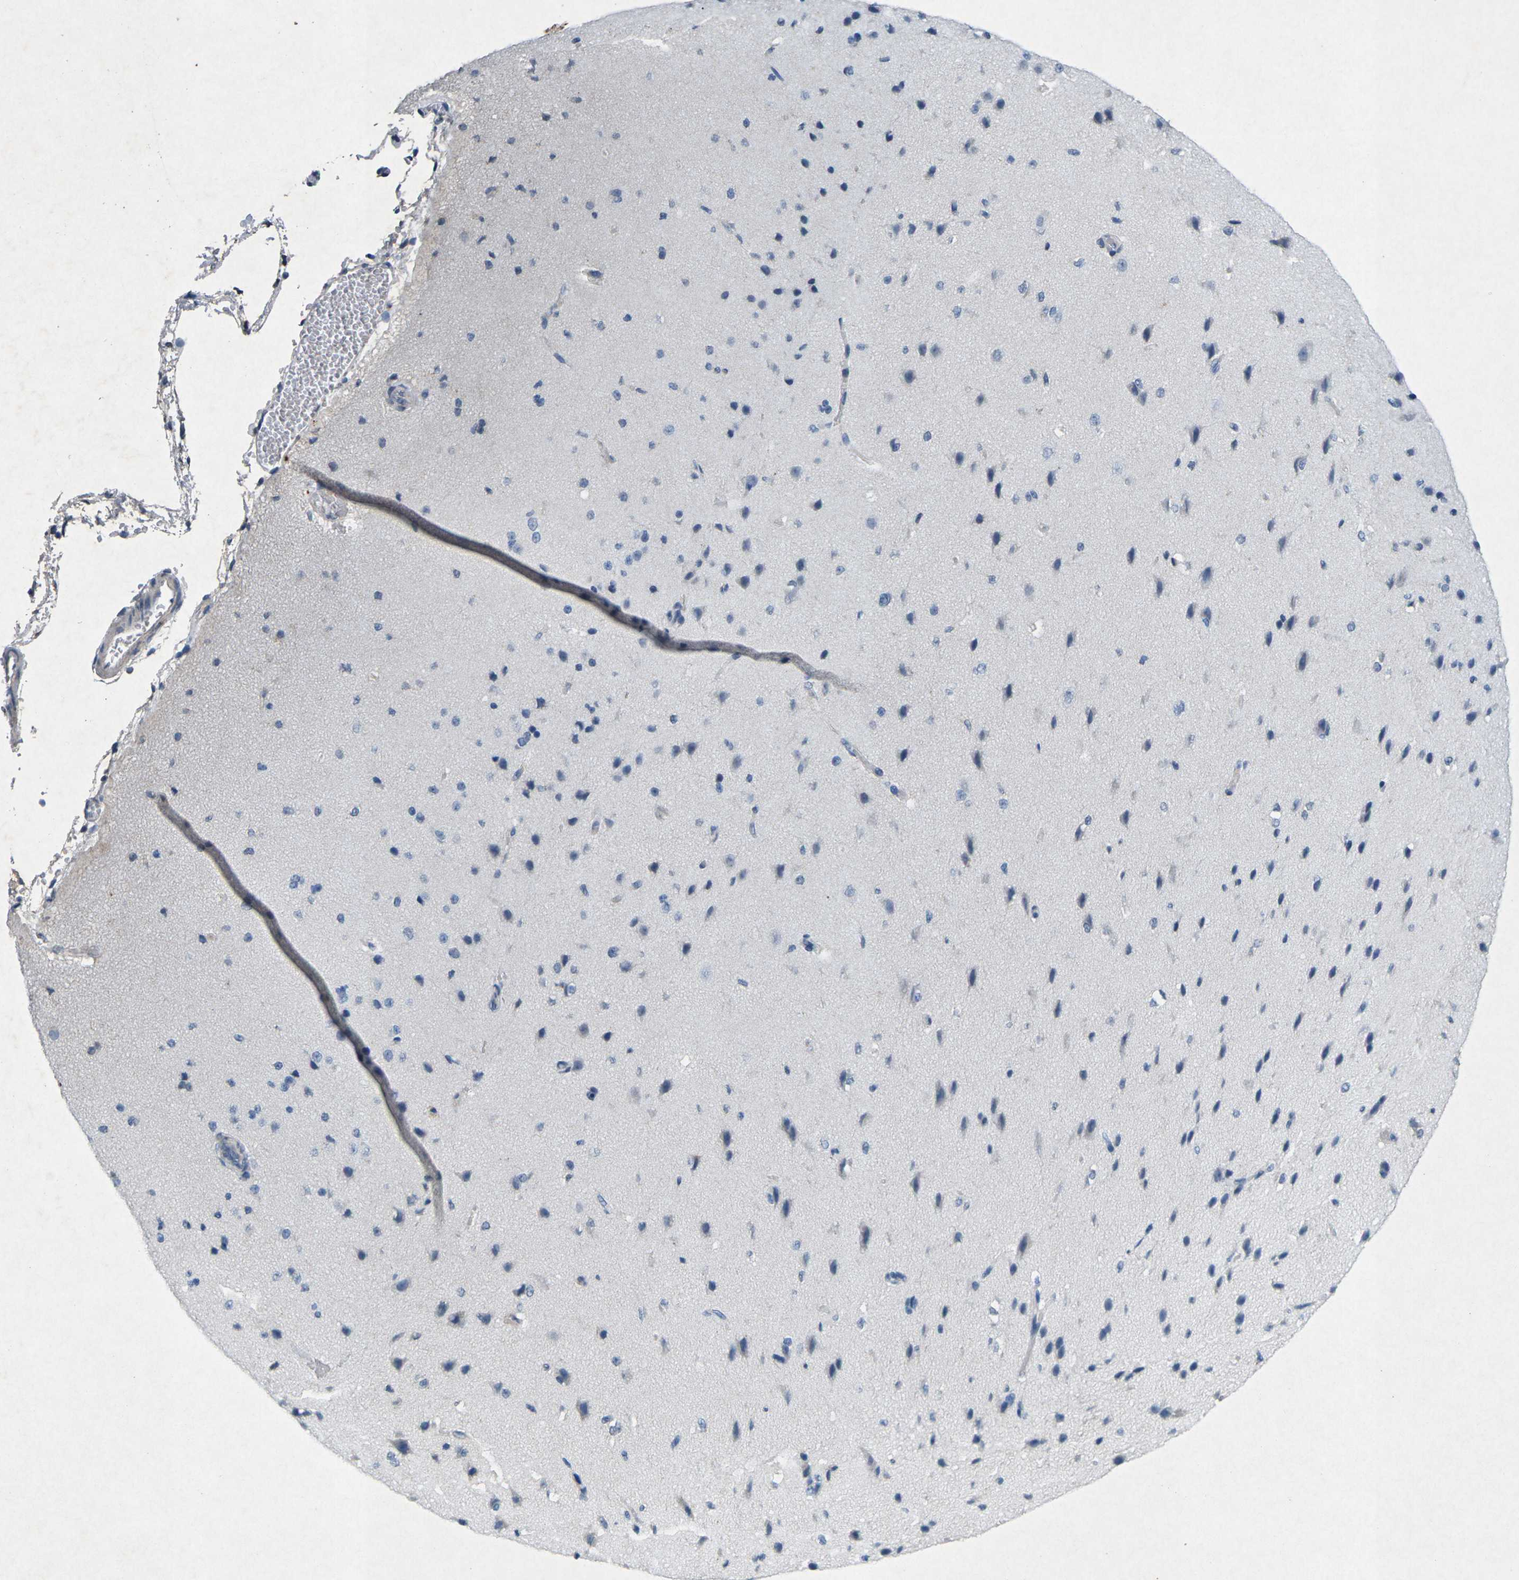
{"staining": {"intensity": "moderate", "quantity": "<25%", "location": "cytoplasmic/membranous"}, "tissue": "cerebral cortex", "cell_type": "Endothelial cells", "image_type": "normal", "snomed": [{"axis": "morphology", "description": "Normal tissue, NOS"}, {"axis": "morphology", "description": "Developmental malformation"}, {"axis": "topography", "description": "Cerebral cortex"}], "caption": "IHC of unremarkable human cerebral cortex reveals low levels of moderate cytoplasmic/membranous staining in about <25% of endothelial cells.", "gene": "PLG", "patient": {"sex": "female", "age": 30}}